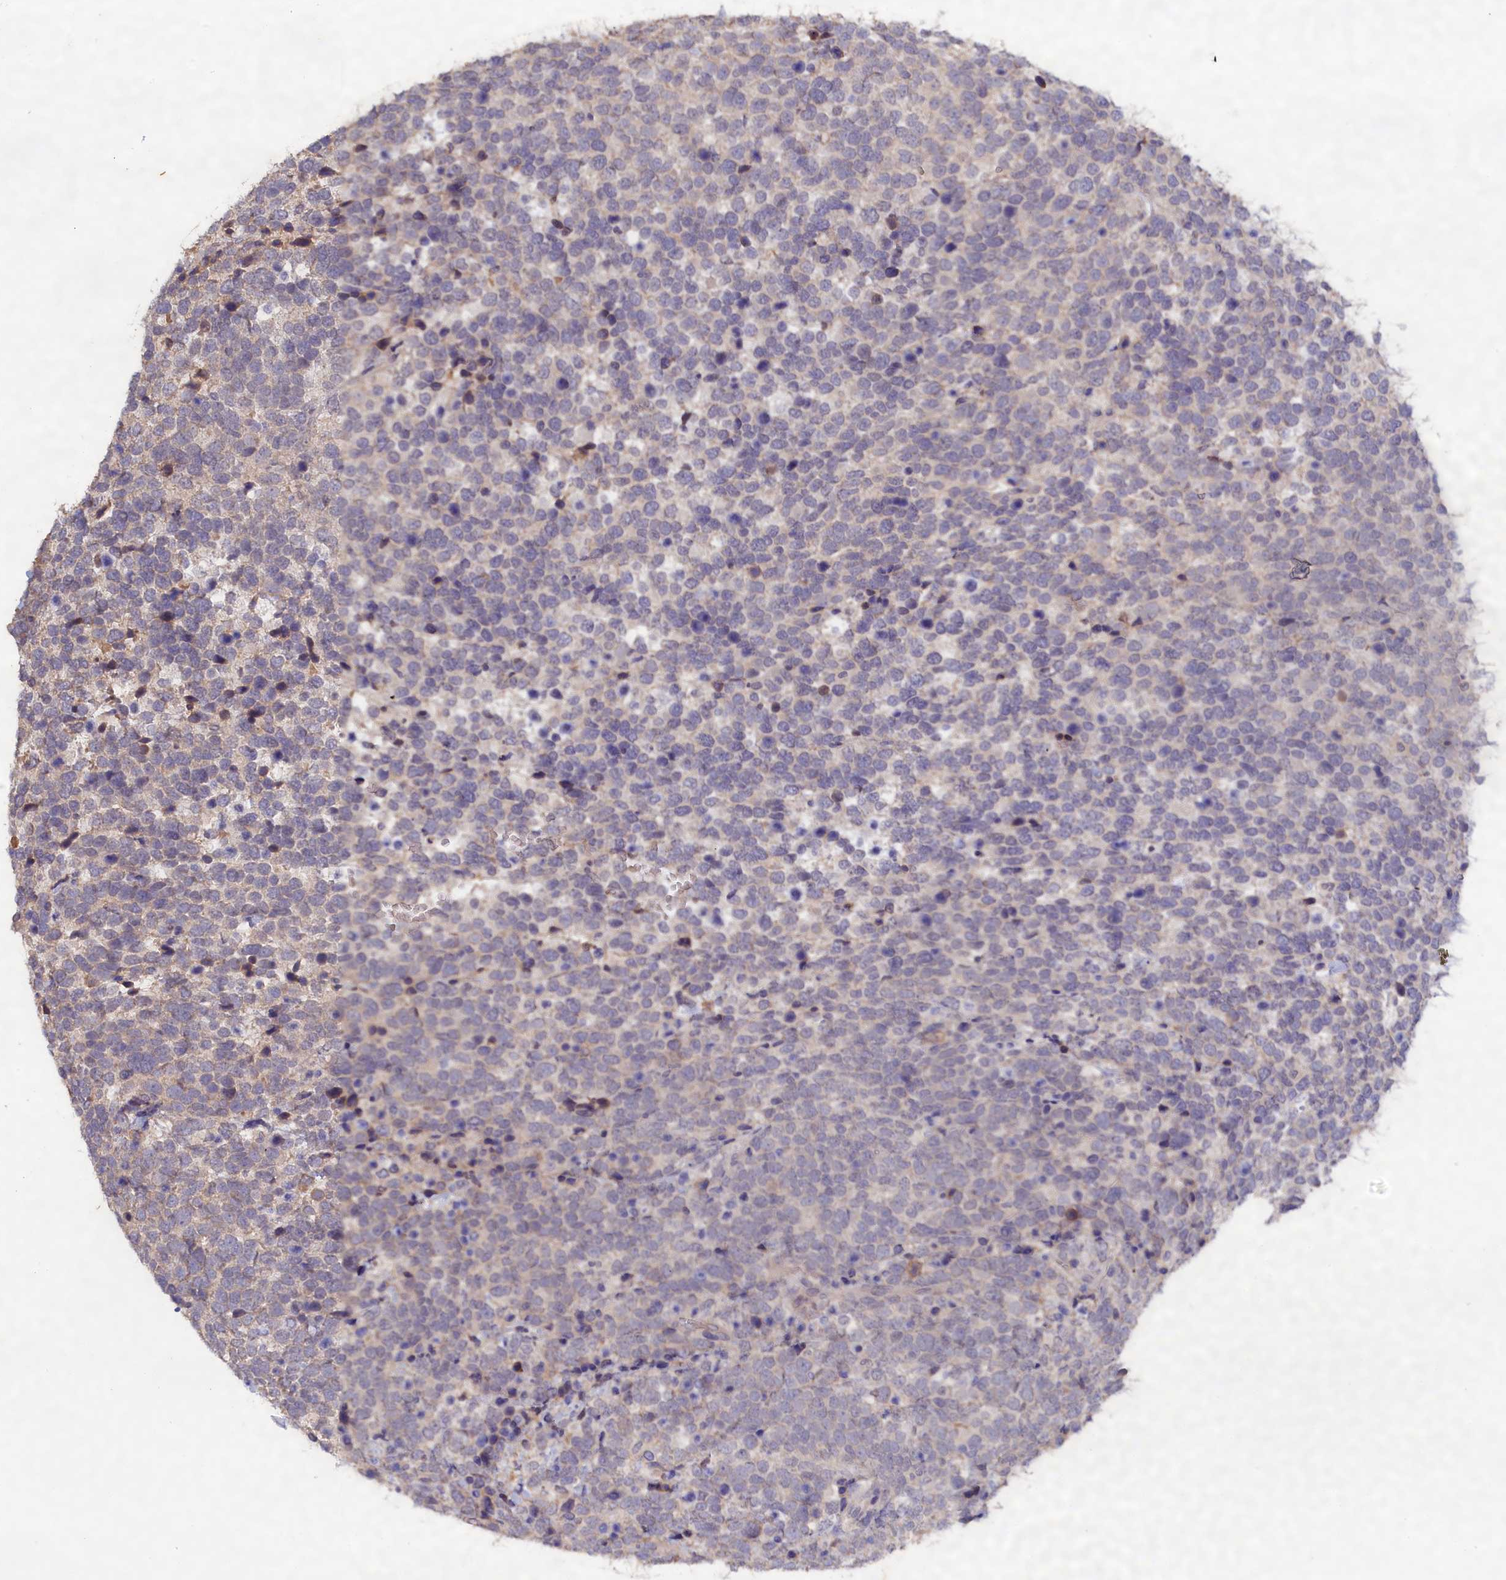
{"staining": {"intensity": "weak", "quantity": "<25%", "location": "cytoplasmic/membranous"}, "tissue": "urothelial cancer", "cell_type": "Tumor cells", "image_type": "cancer", "snomed": [{"axis": "morphology", "description": "Urothelial carcinoma, High grade"}, {"axis": "topography", "description": "Urinary bladder"}], "caption": "IHC of human high-grade urothelial carcinoma reveals no staining in tumor cells.", "gene": "CELF5", "patient": {"sex": "female", "age": 82}}